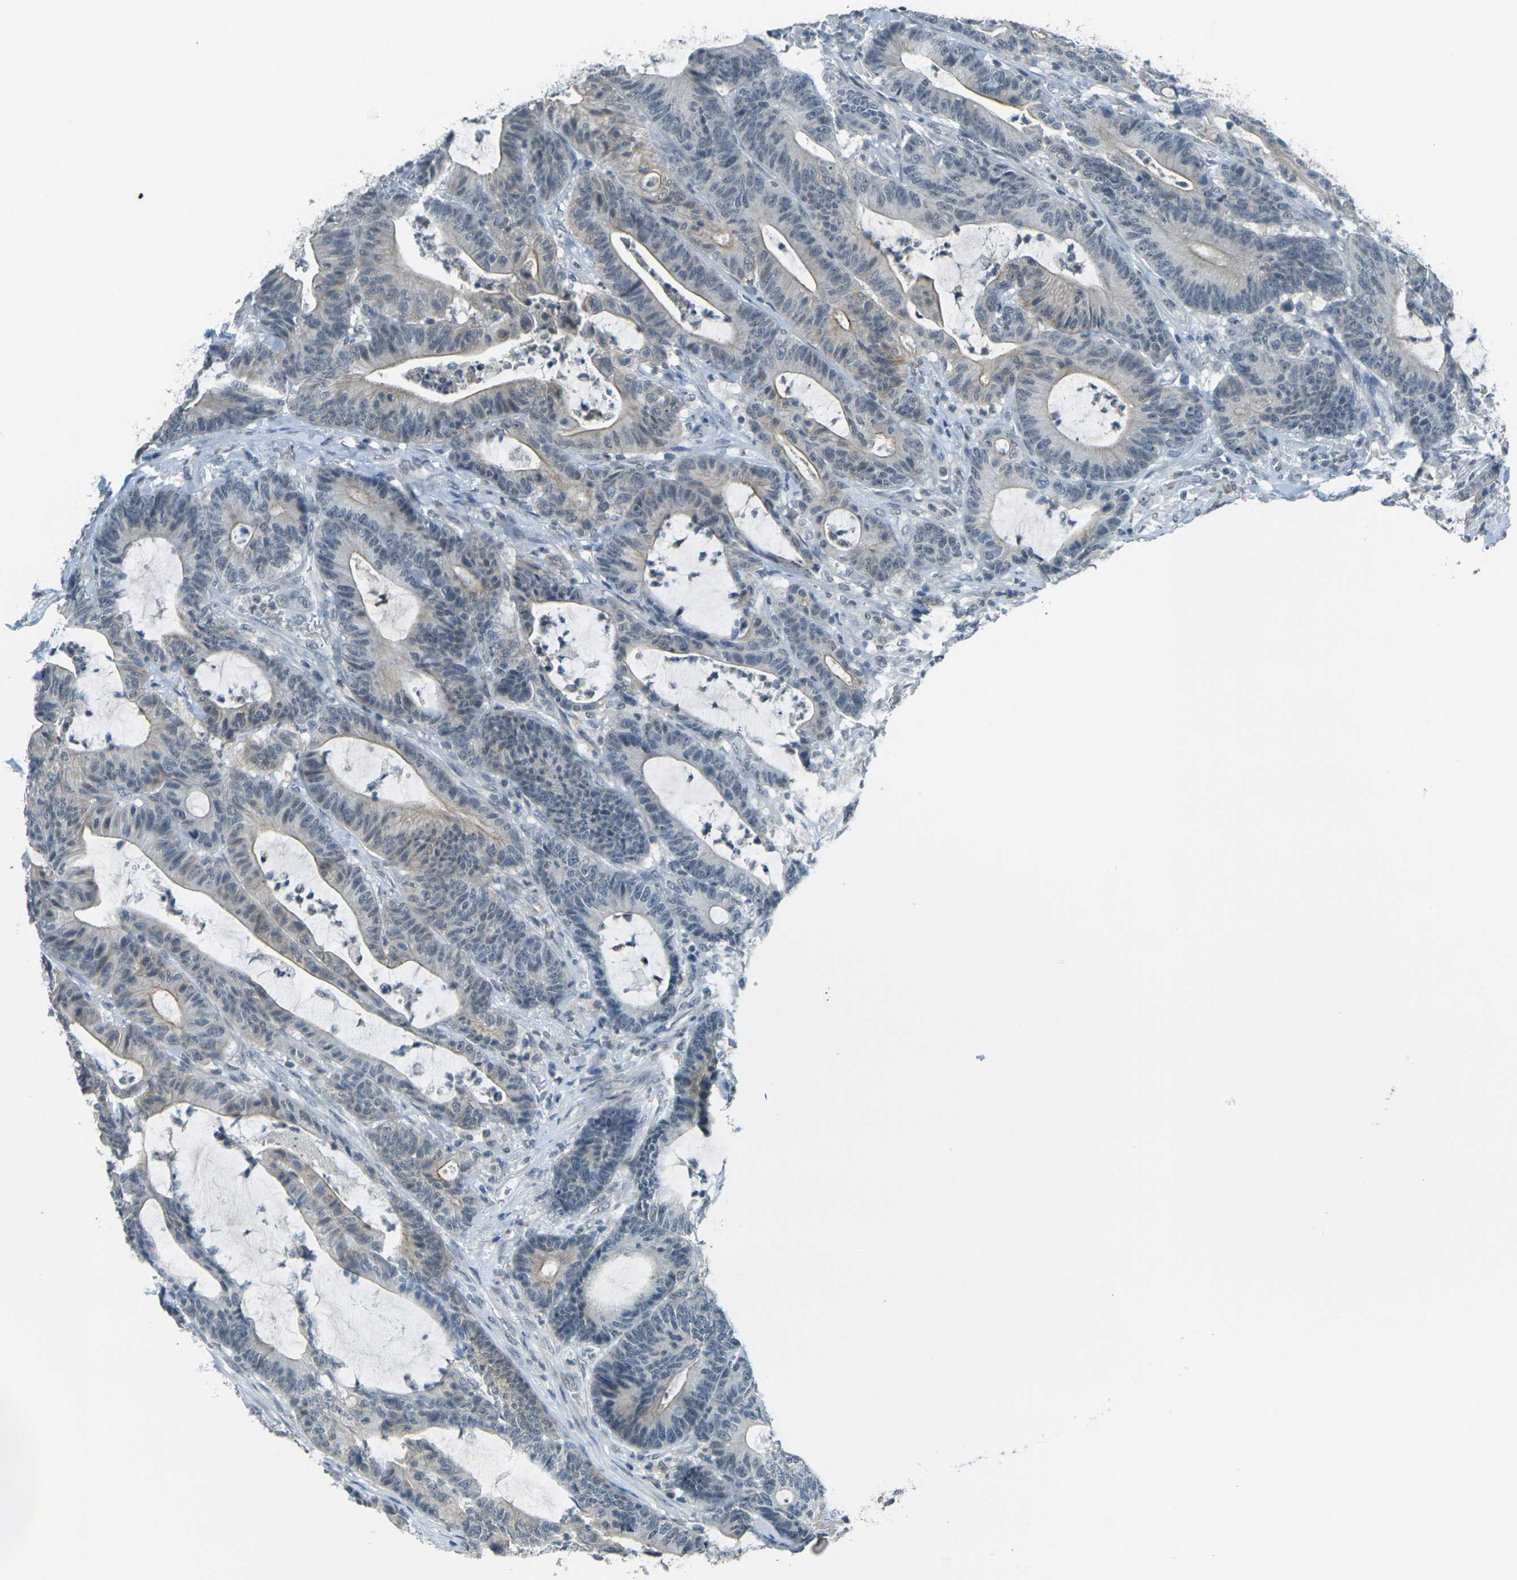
{"staining": {"intensity": "weak", "quantity": "25%-75%", "location": "cytoplasmic/membranous"}, "tissue": "colorectal cancer", "cell_type": "Tumor cells", "image_type": "cancer", "snomed": [{"axis": "morphology", "description": "Adenocarcinoma, NOS"}, {"axis": "topography", "description": "Colon"}], "caption": "DAB (3,3'-diaminobenzidine) immunohistochemical staining of adenocarcinoma (colorectal) displays weak cytoplasmic/membranous protein positivity in about 25%-75% of tumor cells. (DAB (3,3'-diaminobenzidine) IHC, brown staining for protein, blue staining for nuclei).", "gene": "SPTBN2", "patient": {"sex": "female", "age": 84}}